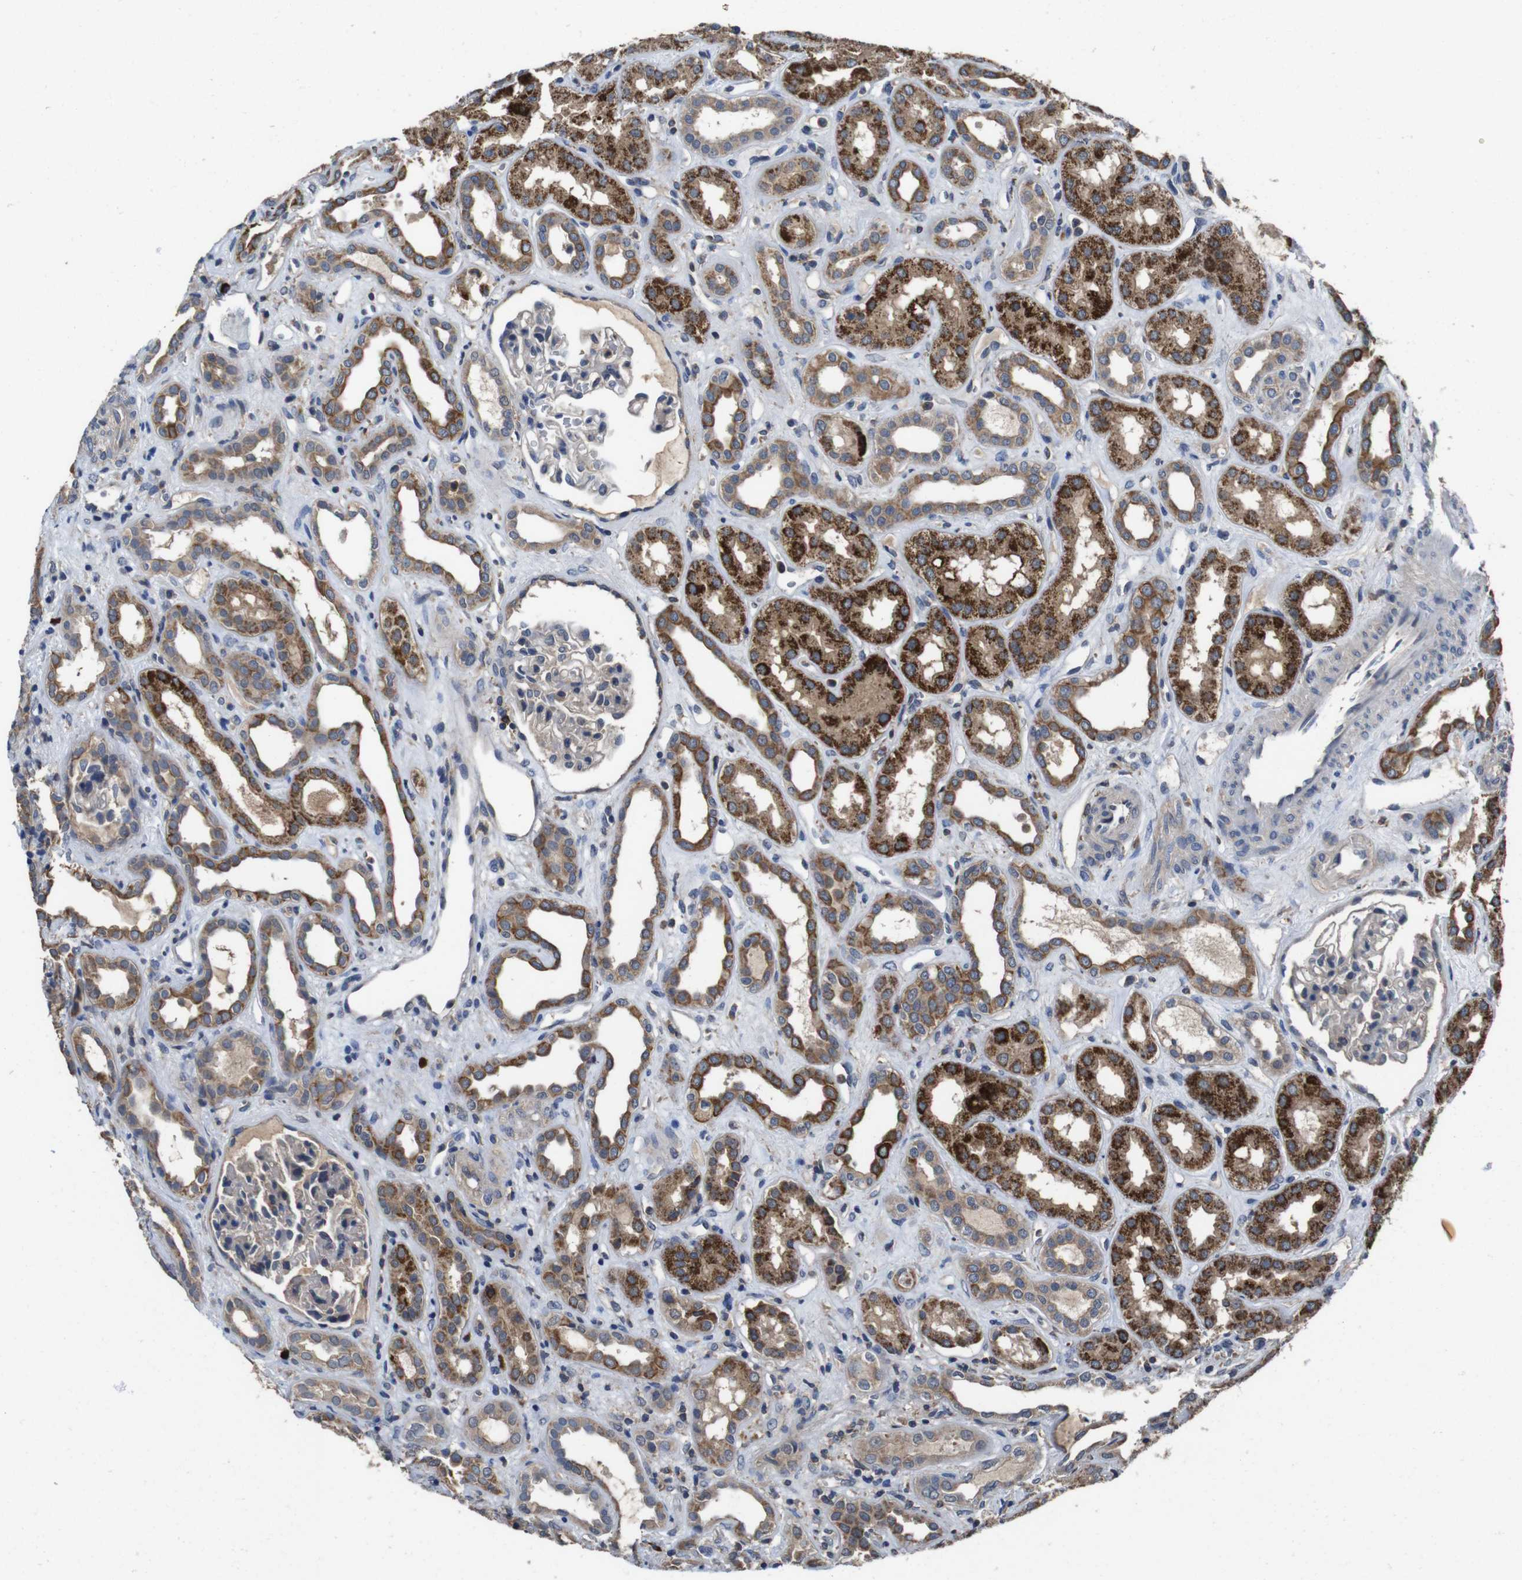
{"staining": {"intensity": "weak", "quantity": ">75%", "location": "cytoplasmic/membranous"}, "tissue": "kidney", "cell_type": "Cells in glomeruli", "image_type": "normal", "snomed": [{"axis": "morphology", "description": "Normal tissue, NOS"}, {"axis": "topography", "description": "Kidney"}], "caption": "Immunohistochemistry (IHC) (DAB (3,3'-diaminobenzidine)) staining of benign kidney exhibits weak cytoplasmic/membranous protein staining in about >75% of cells in glomeruli. (DAB (3,3'-diaminobenzidine) IHC, brown staining for protein, blue staining for nuclei).", "gene": "GLIPR1", "patient": {"sex": "male", "age": 59}}